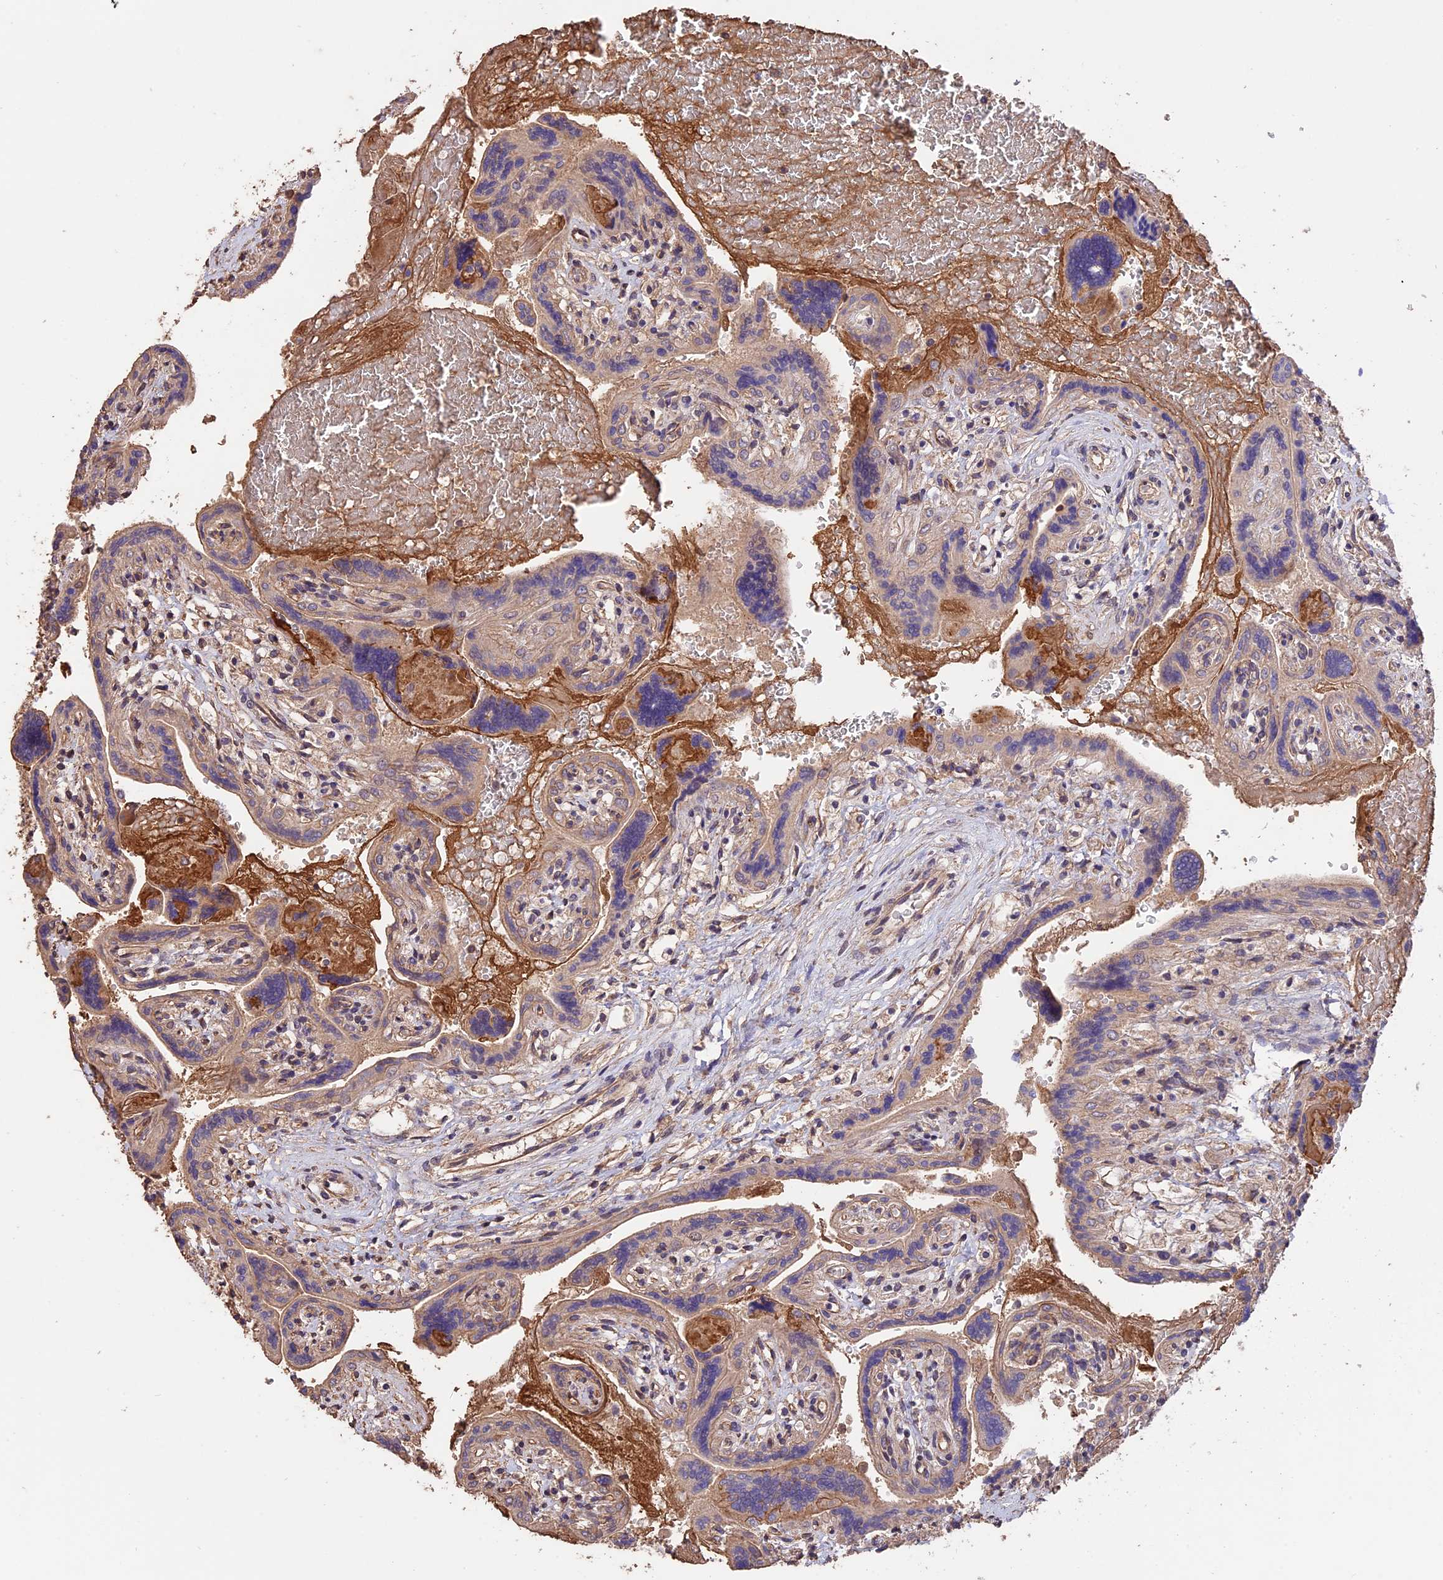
{"staining": {"intensity": "moderate", "quantity": "25%-75%", "location": "cytoplasmic/membranous"}, "tissue": "placenta", "cell_type": "Trophoblastic cells", "image_type": "normal", "snomed": [{"axis": "morphology", "description": "Normal tissue, NOS"}, {"axis": "topography", "description": "Placenta"}], "caption": "IHC micrograph of benign placenta stained for a protein (brown), which reveals medium levels of moderate cytoplasmic/membranous expression in approximately 25%-75% of trophoblastic cells.", "gene": "RASAL1", "patient": {"sex": "female", "age": 37}}